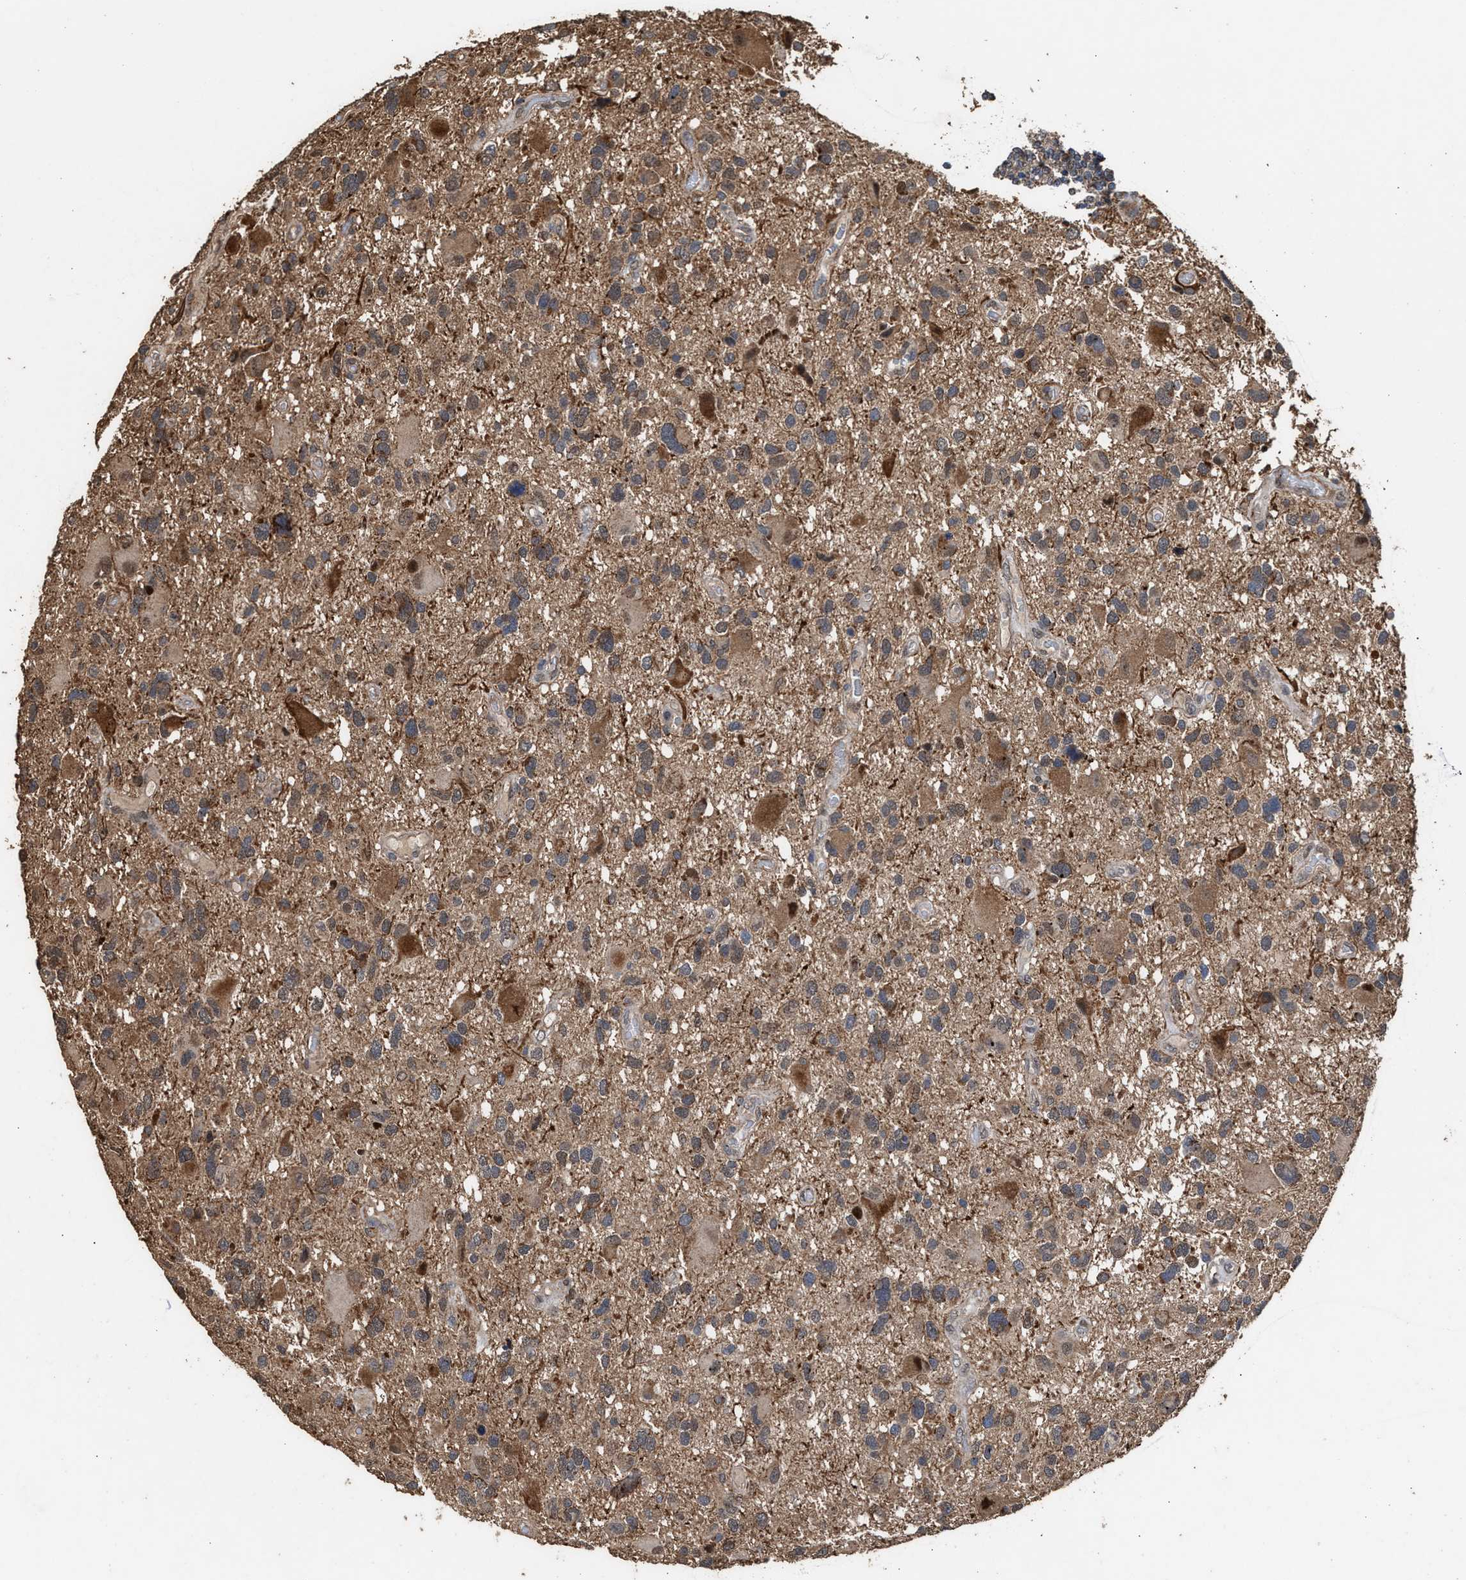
{"staining": {"intensity": "moderate", "quantity": ">75%", "location": "cytoplasmic/membranous"}, "tissue": "glioma", "cell_type": "Tumor cells", "image_type": "cancer", "snomed": [{"axis": "morphology", "description": "Glioma, malignant, High grade"}, {"axis": "topography", "description": "Brain"}], "caption": "Brown immunohistochemical staining in high-grade glioma (malignant) shows moderate cytoplasmic/membranous expression in approximately >75% of tumor cells. The protein of interest is shown in brown color, while the nuclei are stained blue.", "gene": "ZNHIT6", "patient": {"sex": "male", "age": 33}}